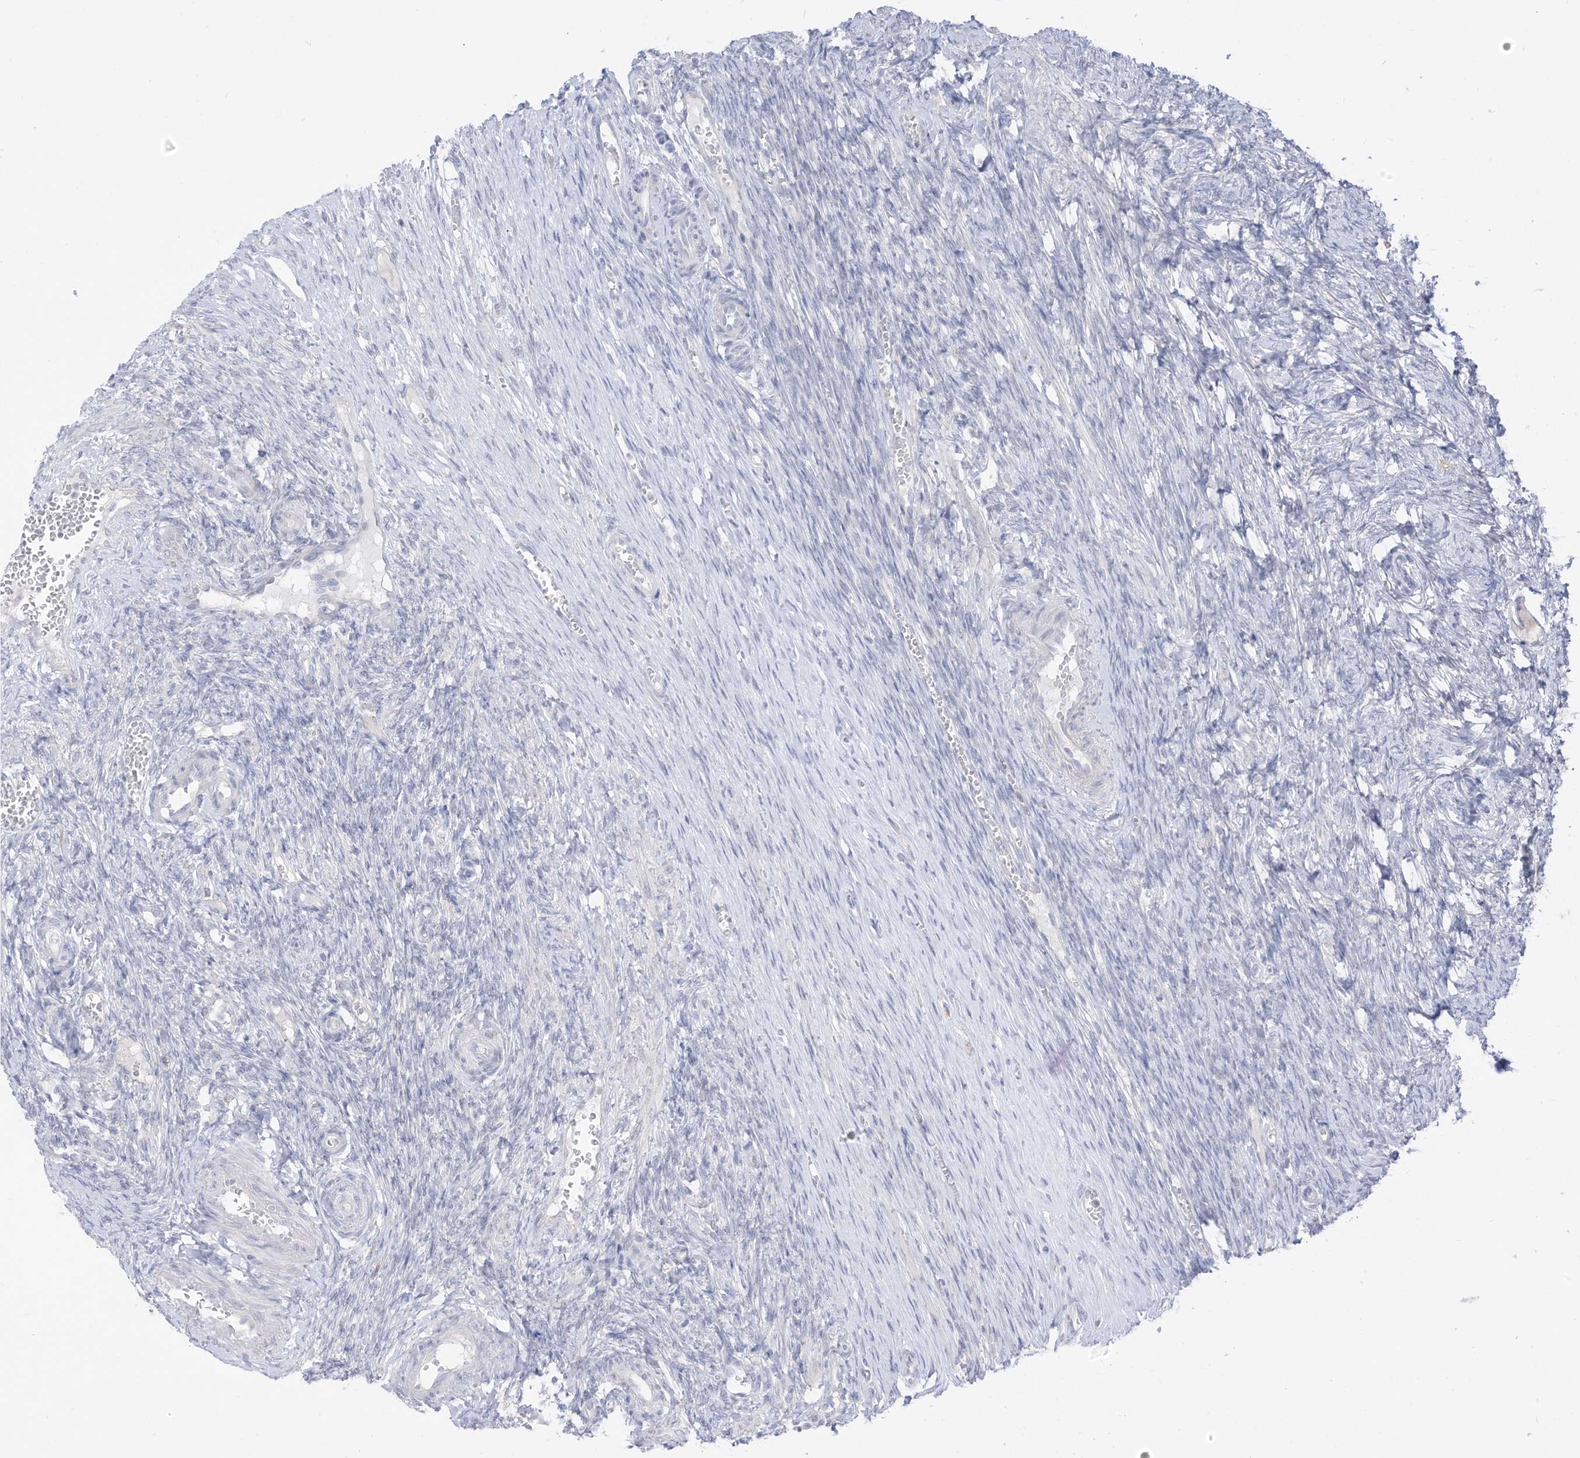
{"staining": {"intensity": "negative", "quantity": "none", "location": "none"}, "tissue": "ovary", "cell_type": "Follicle cells", "image_type": "normal", "snomed": [{"axis": "morphology", "description": "Adenocarcinoma, NOS"}, {"axis": "topography", "description": "Endometrium"}], "caption": "Immunohistochemistry (IHC) photomicrograph of normal ovary stained for a protein (brown), which reveals no expression in follicle cells.", "gene": "OGT", "patient": {"sex": "female", "age": 32}}